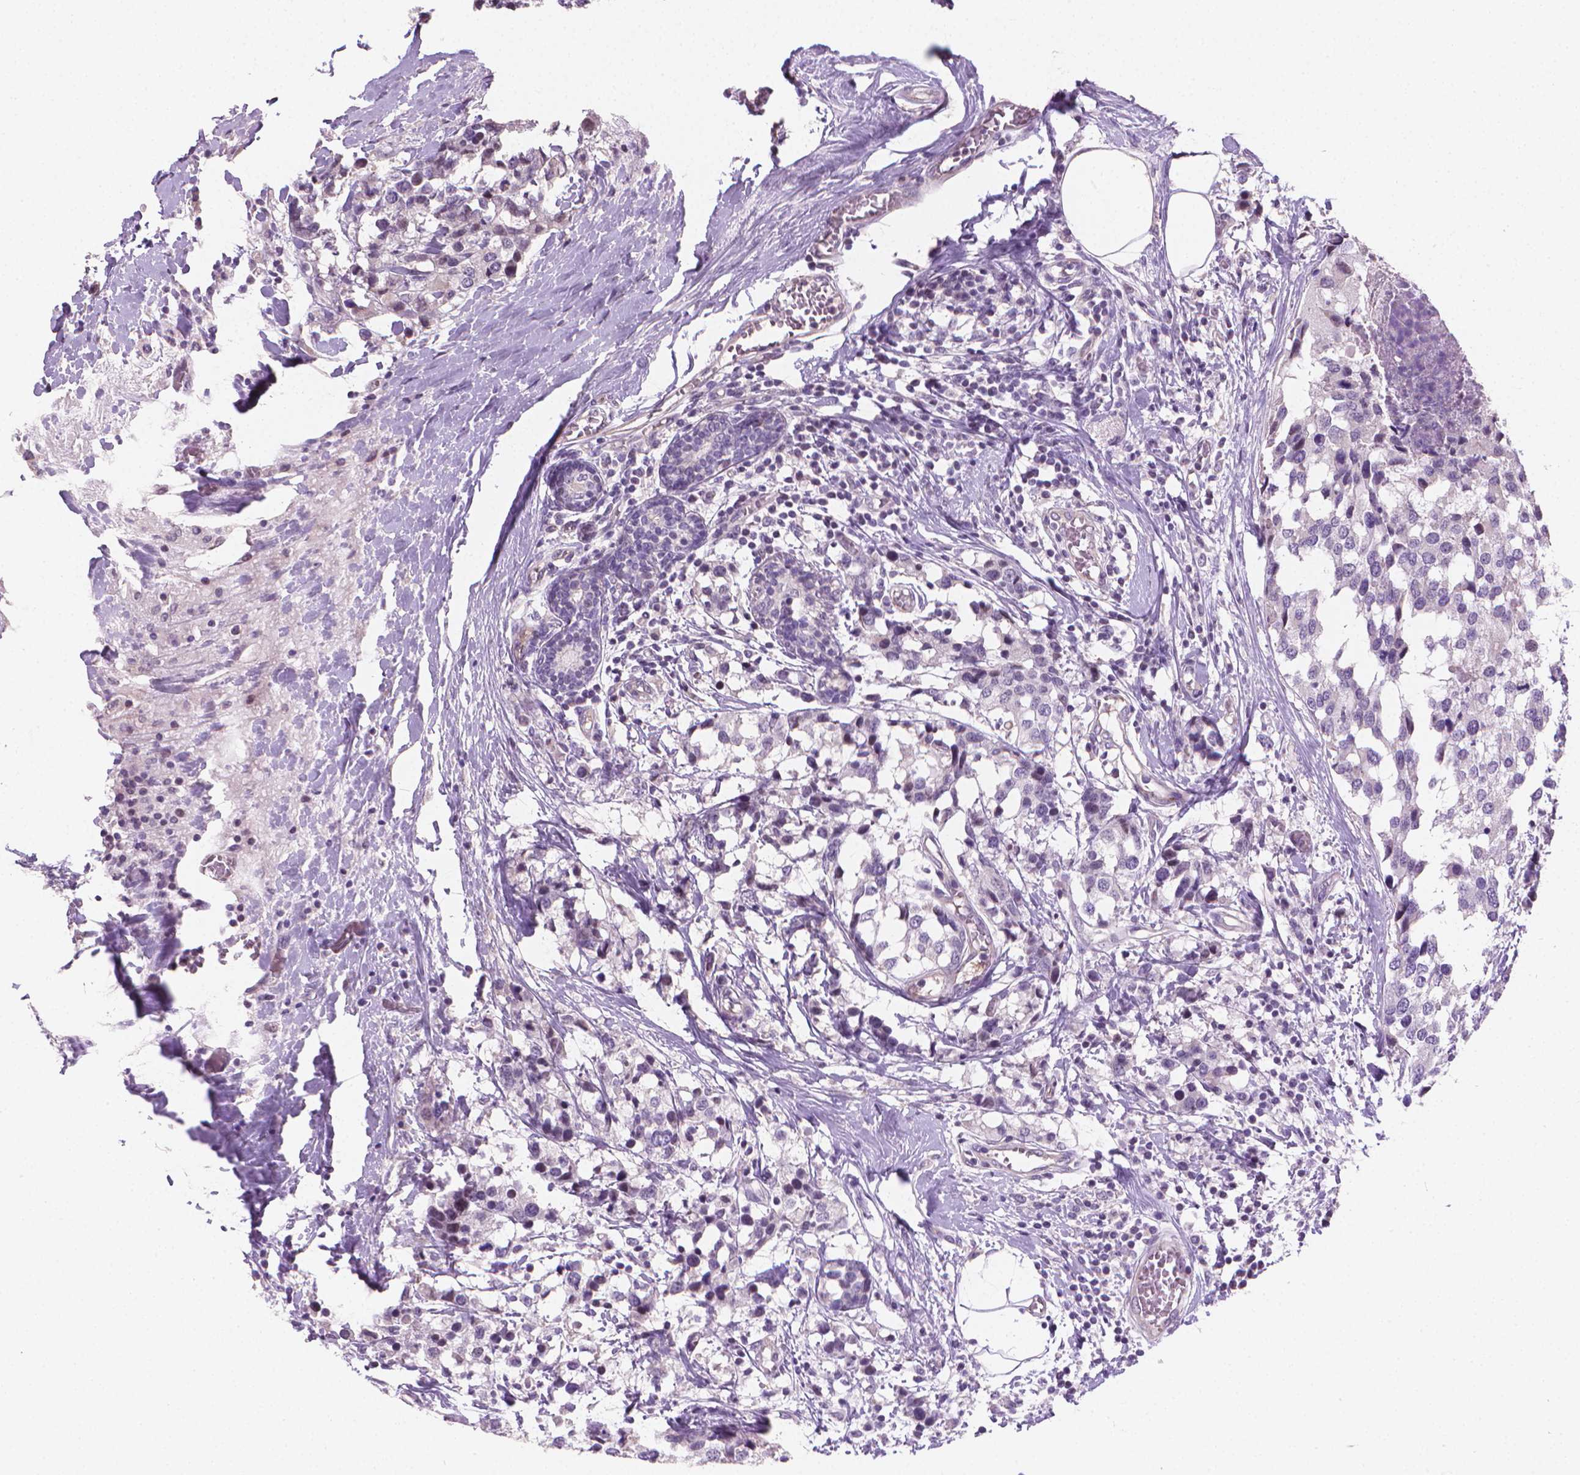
{"staining": {"intensity": "negative", "quantity": "none", "location": "none"}, "tissue": "breast cancer", "cell_type": "Tumor cells", "image_type": "cancer", "snomed": [{"axis": "morphology", "description": "Lobular carcinoma"}, {"axis": "topography", "description": "Breast"}], "caption": "An IHC image of breast cancer is shown. There is no staining in tumor cells of breast cancer.", "gene": "CLXN", "patient": {"sex": "female", "age": 59}}